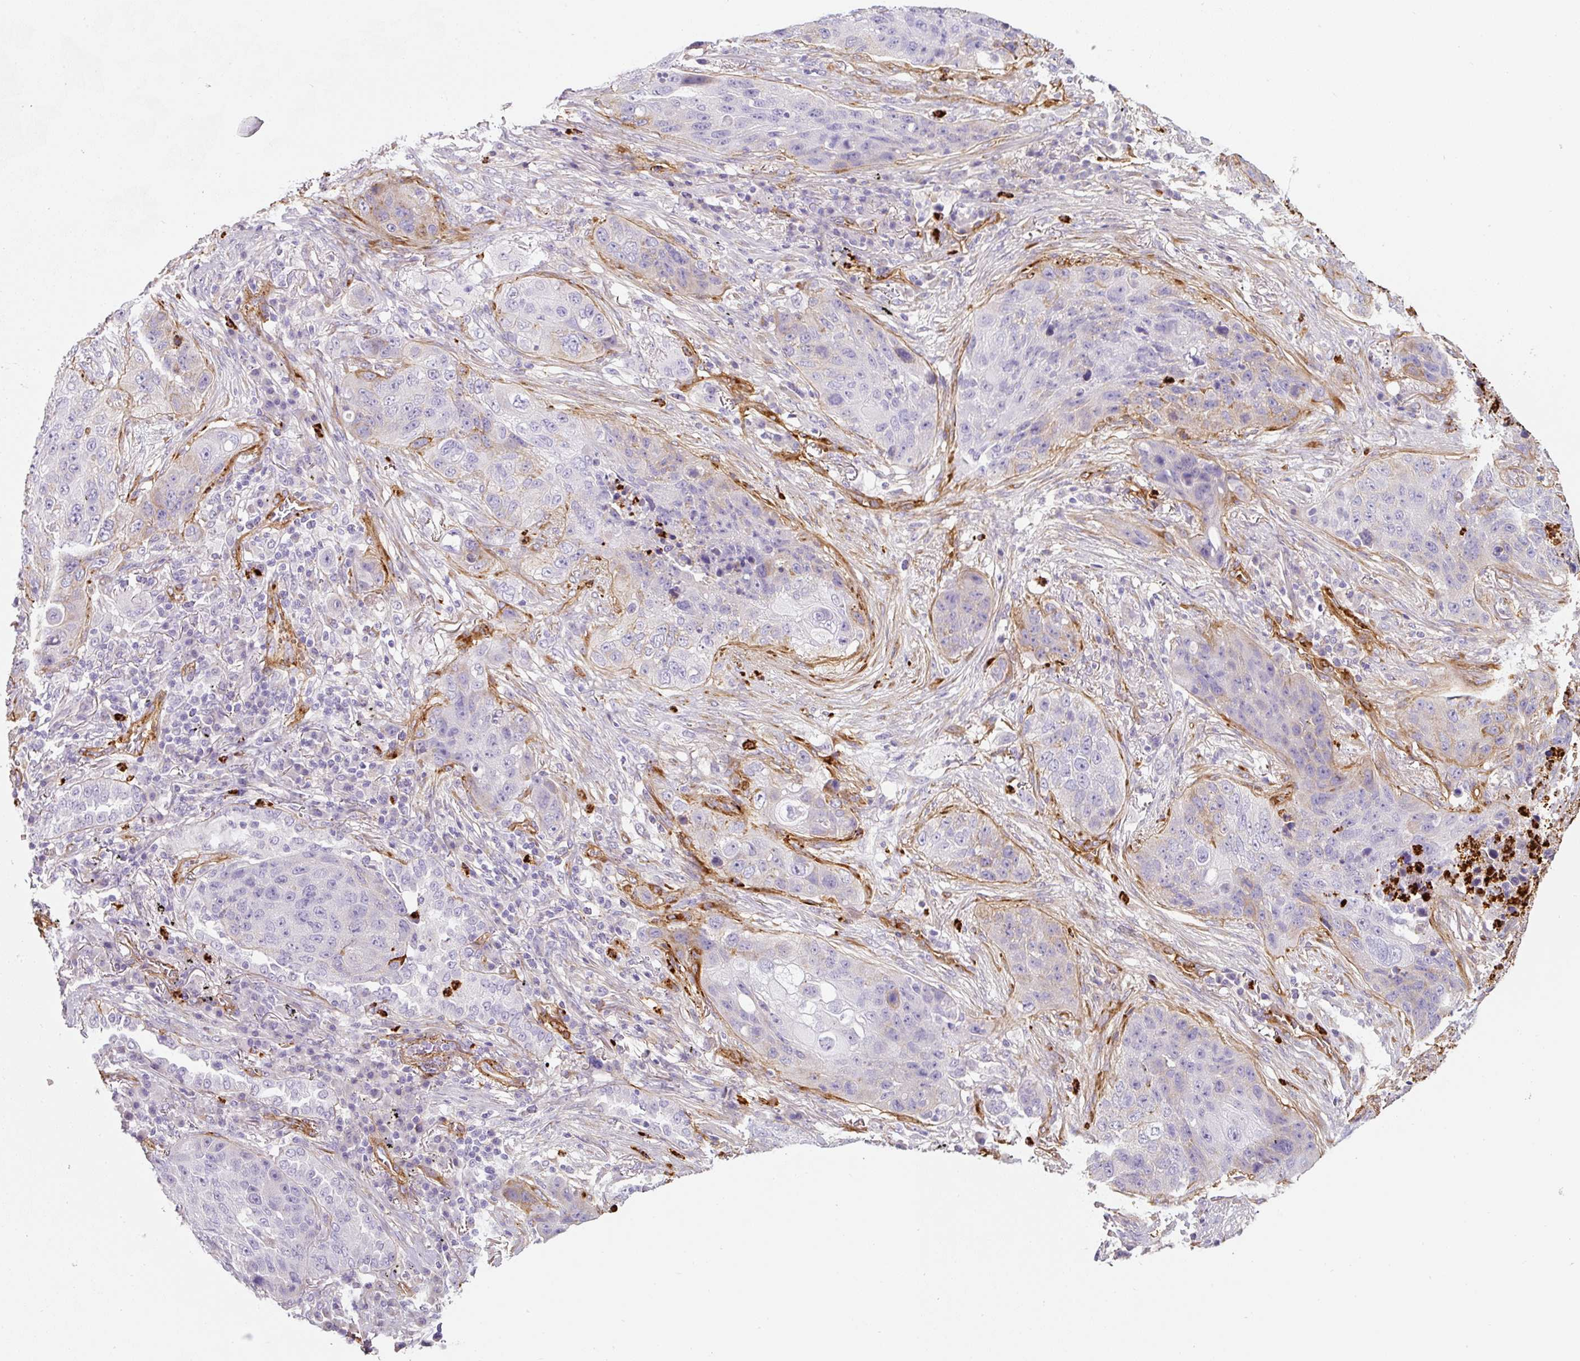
{"staining": {"intensity": "negative", "quantity": "none", "location": "none"}, "tissue": "lung cancer", "cell_type": "Tumor cells", "image_type": "cancer", "snomed": [{"axis": "morphology", "description": "Squamous cell carcinoma, NOS"}, {"axis": "topography", "description": "Lung"}], "caption": "Immunohistochemistry (IHC) image of neoplastic tissue: human lung cancer (squamous cell carcinoma) stained with DAB displays no significant protein staining in tumor cells. The staining is performed using DAB brown chromogen with nuclei counter-stained in using hematoxylin.", "gene": "LOXL4", "patient": {"sex": "female", "age": 63}}